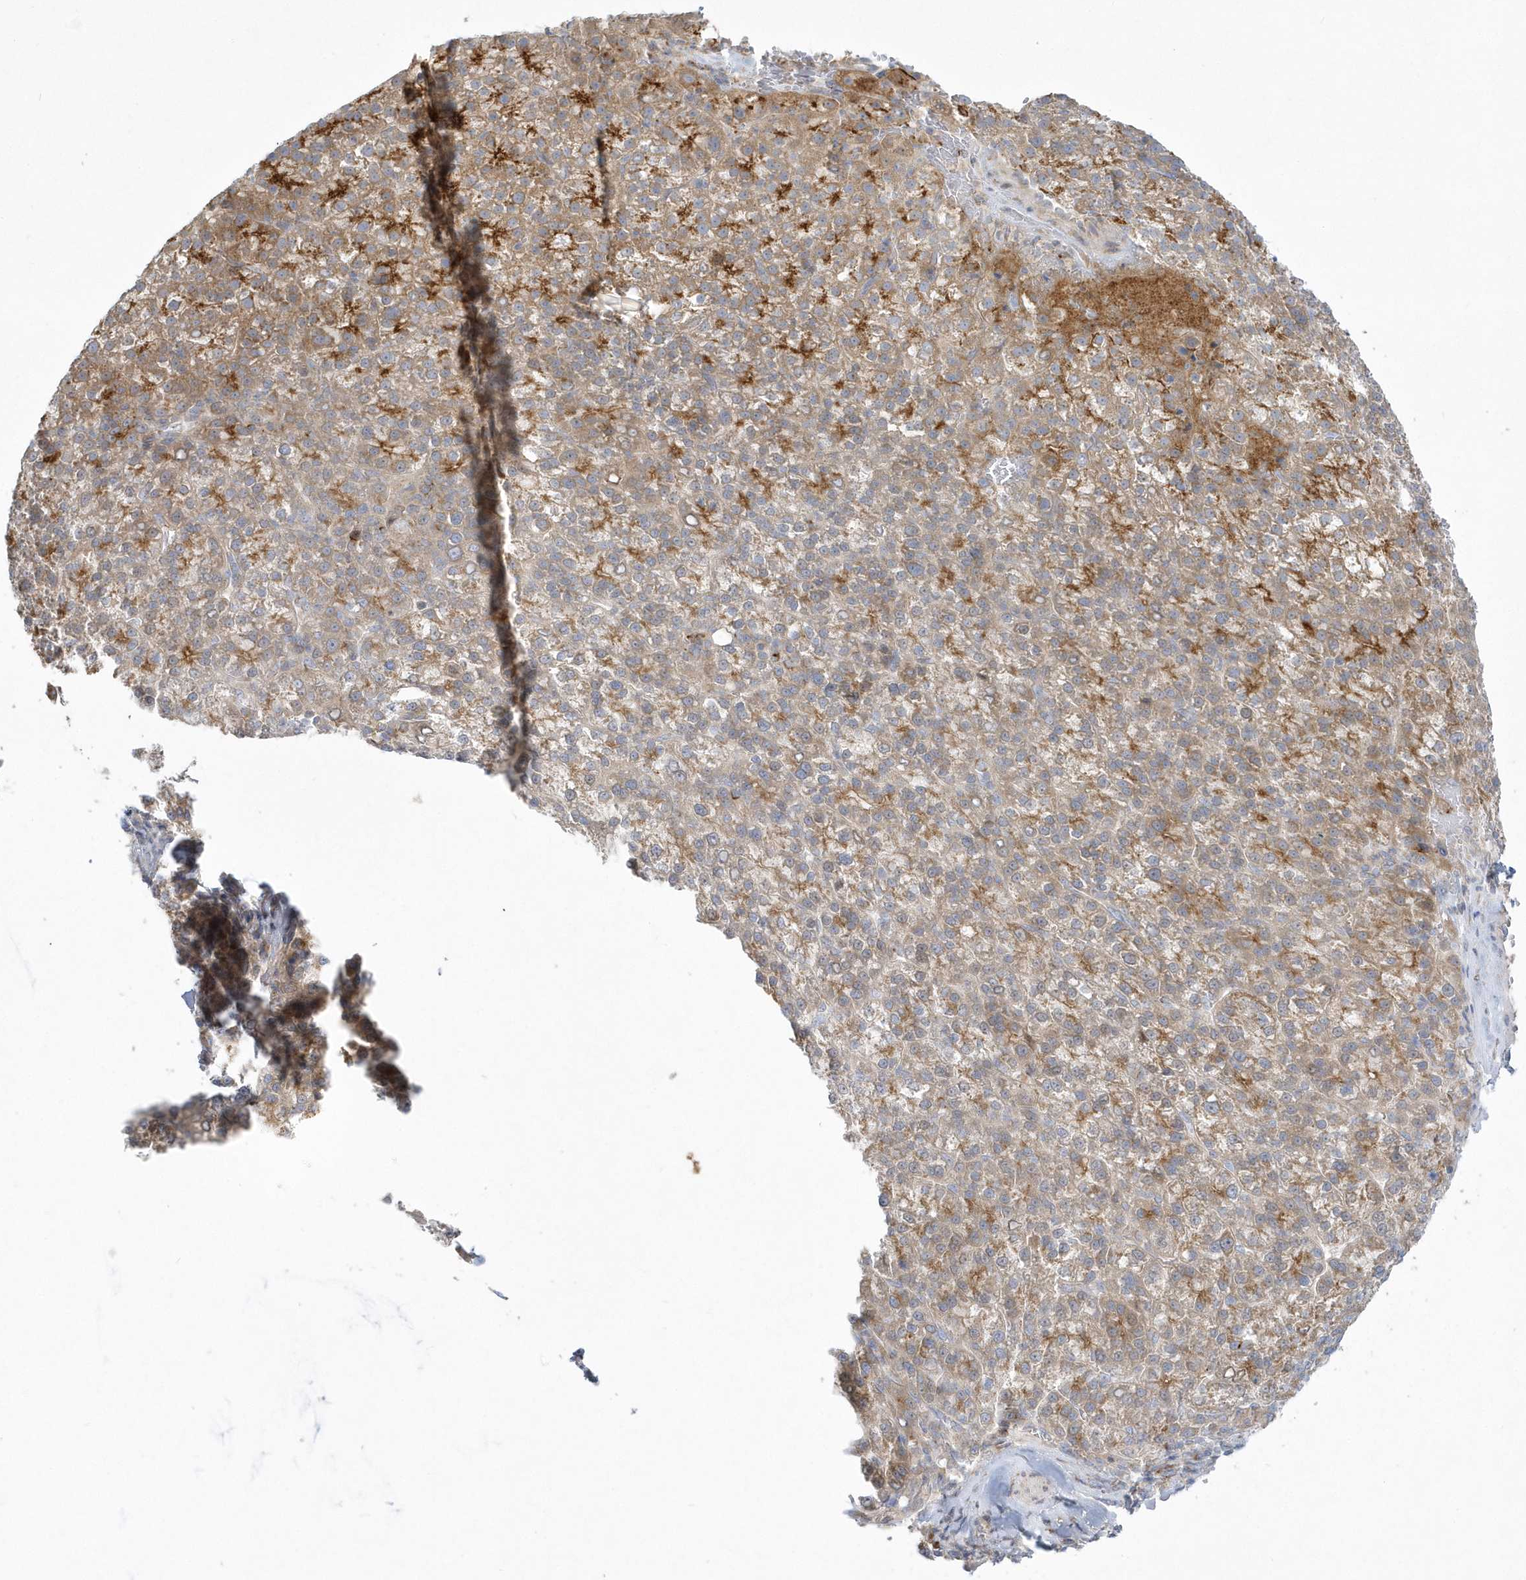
{"staining": {"intensity": "moderate", "quantity": ">75%", "location": "cytoplasmic/membranous"}, "tissue": "liver cancer", "cell_type": "Tumor cells", "image_type": "cancer", "snomed": [{"axis": "morphology", "description": "Carcinoma, Hepatocellular, NOS"}, {"axis": "topography", "description": "Liver"}], "caption": "Liver cancer (hepatocellular carcinoma) stained with a brown dye demonstrates moderate cytoplasmic/membranous positive expression in about >75% of tumor cells.", "gene": "DNAJC18", "patient": {"sex": "female", "age": 58}}